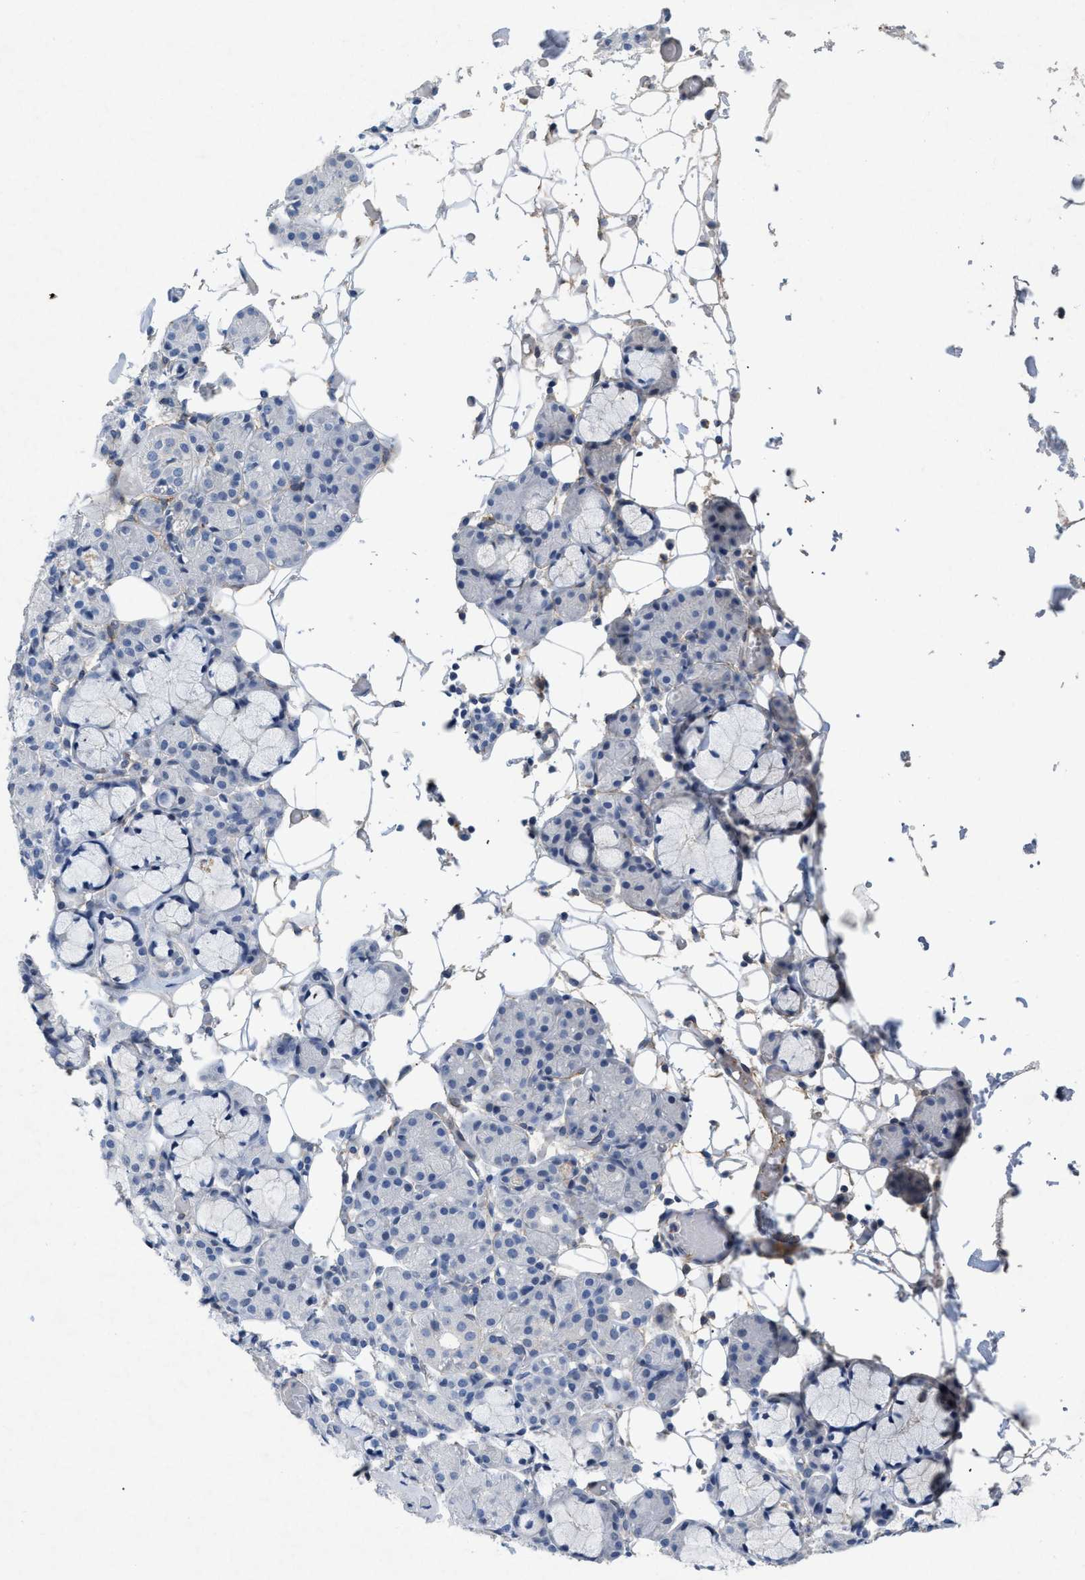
{"staining": {"intensity": "negative", "quantity": "none", "location": "none"}, "tissue": "salivary gland", "cell_type": "Glandular cells", "image_type": "normal", "snomed": [{"axis": "morphology", "description": "Normal tissue, NOS"}, {"axis": "topography", "description": "Salivary gland"}], "caption": "Immunohistochemical staining of normal salivary gland shows no significant positivity in glandular cells.", "gene": "PDGFRA", "patient": {"sex": "male", "age": 63}}